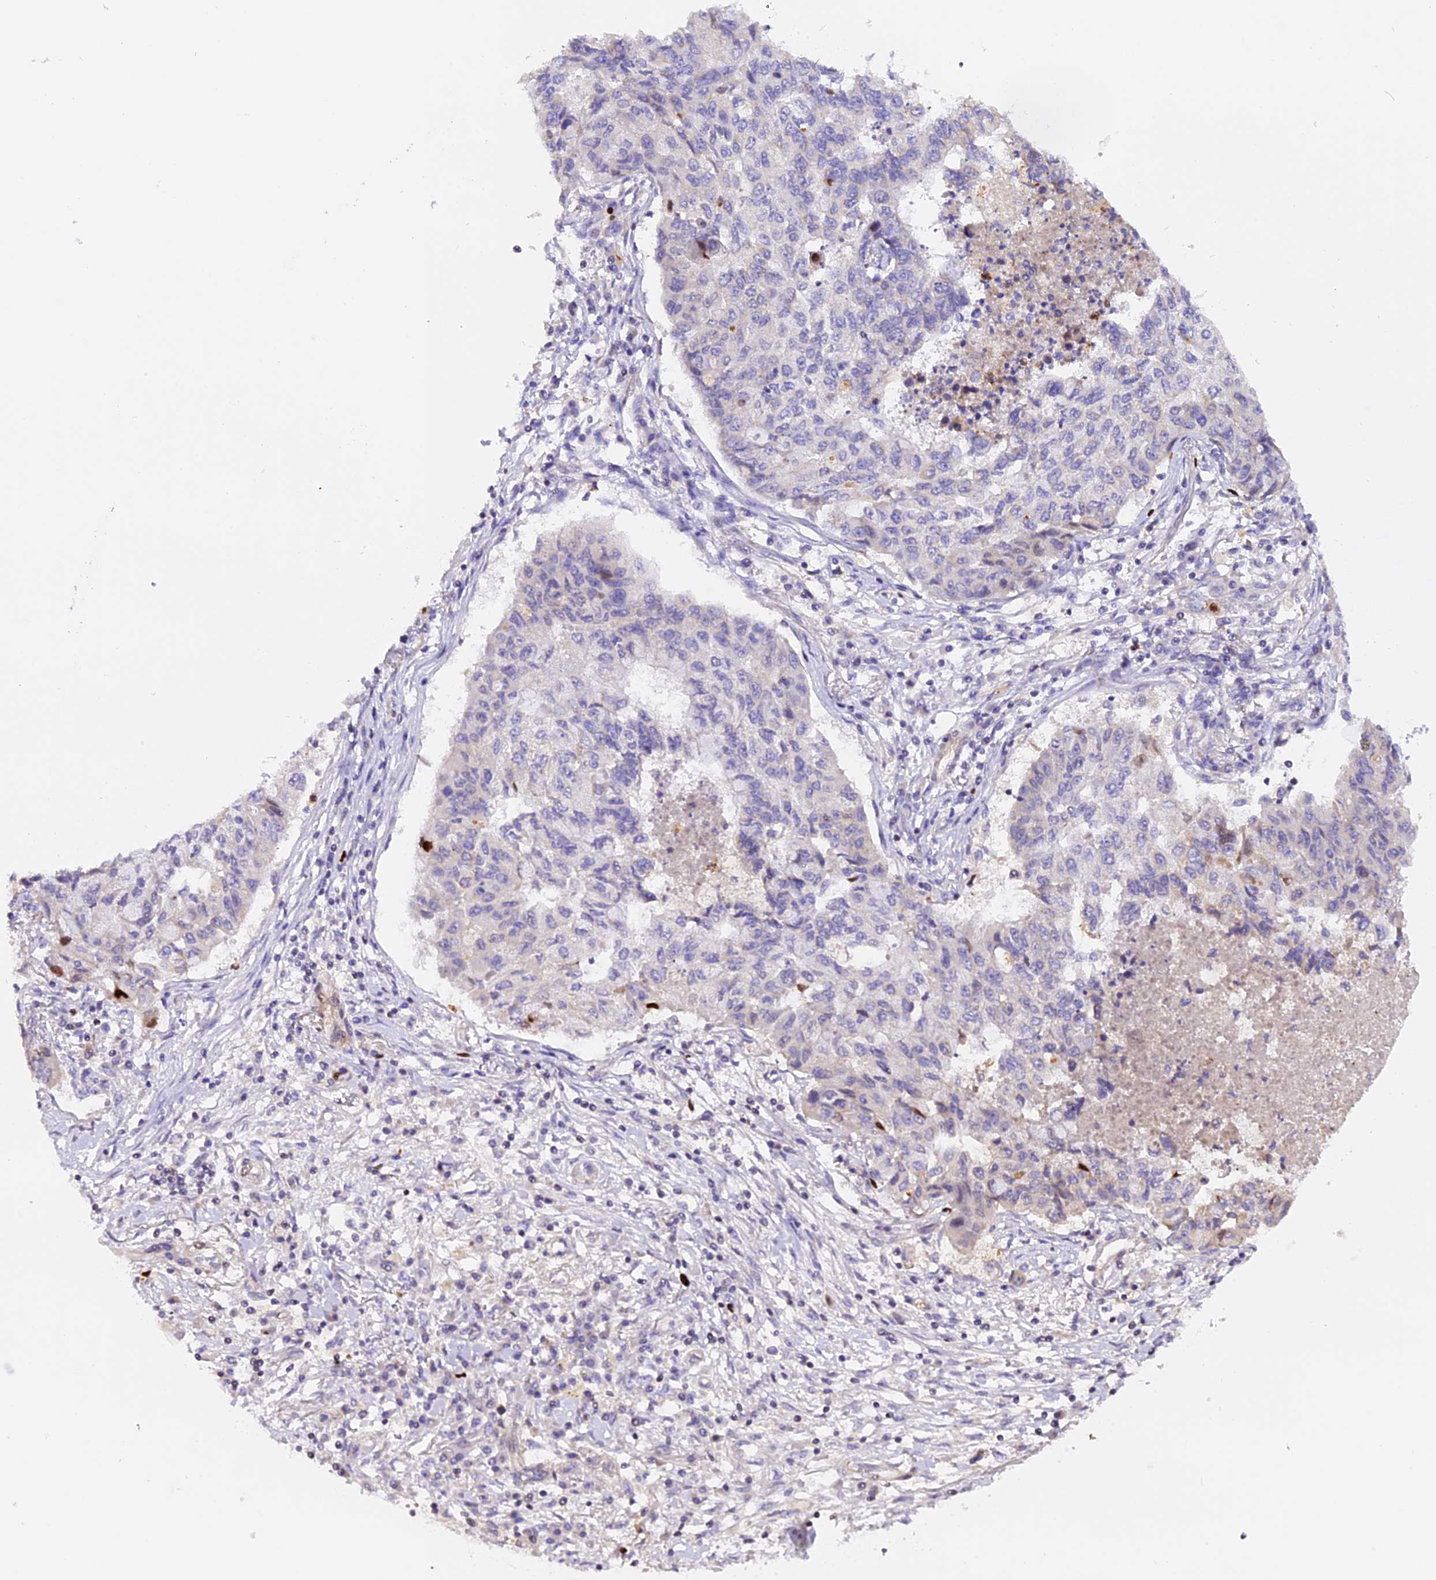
{"staining": {"intensity": "negative", "quantity": "none", "location": "none"}, "tissue": "lung cancer", "cell_type": "Tumor cells", "image_type": "cancer", "snomed": [{"axis": "morphology", "description": "Squamous cell carcinoma, NOS"}, {"axis": "topography", "description": "Lung"}], "caption": "Immunohistochemical staining of human lung squamous cell carcinoma exhibits no significant positivity in tumor cells. The staining is performed using DAB brown chromogen with nuclei counter-stained in using hematoxylin.", "gene": "MAP3K7CL", "patient": {"sex": "male", "age": 74}}